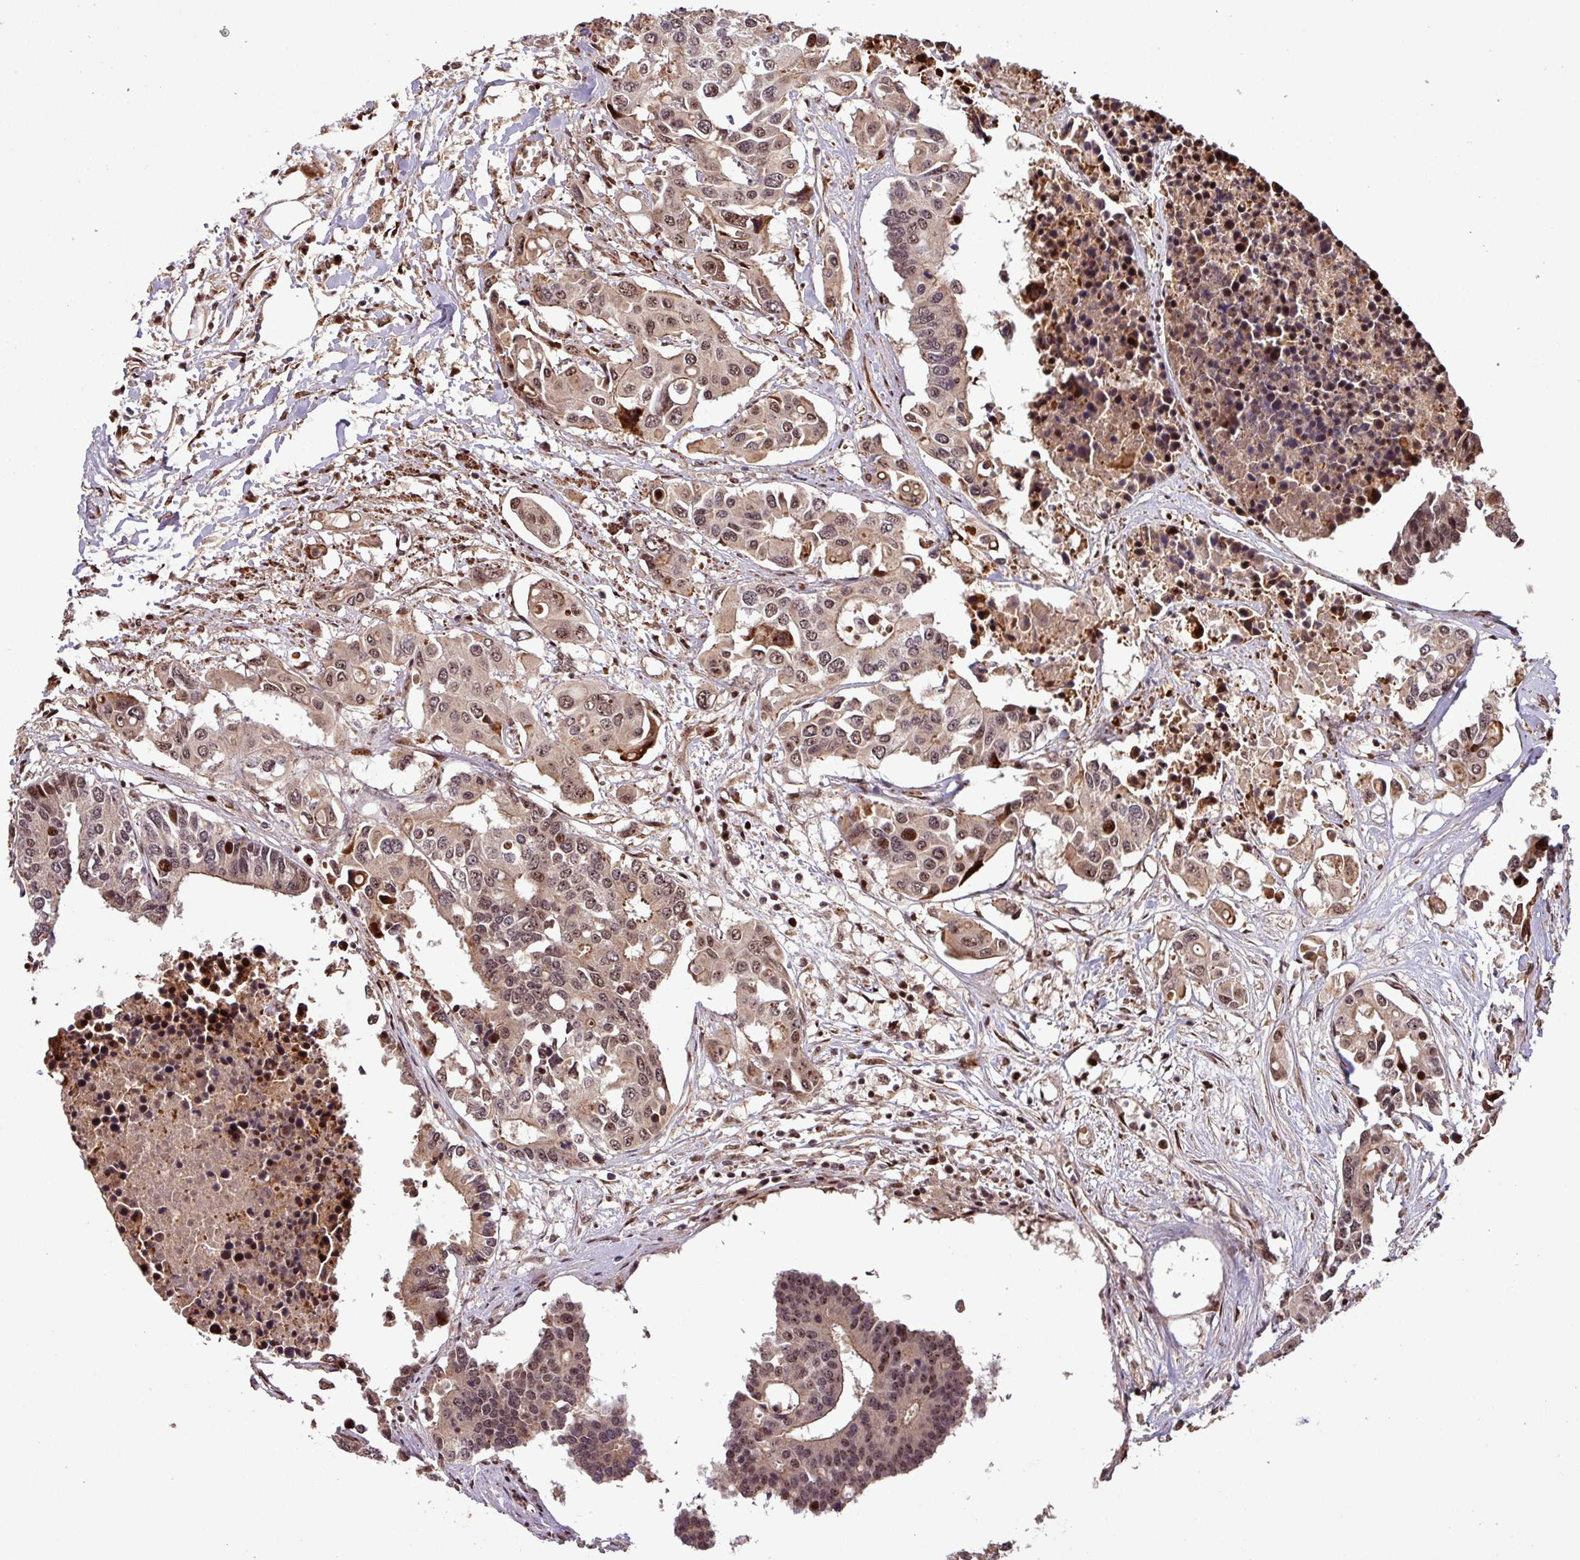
{"staining": {"intensity": "moderate", "quantity": "25%-75%", "location": "nuclear"}, "tissue": "colorectal cancer", "cell_type": "Tumor cells", "image_type": "cancer", "snomed": [{"axis": "morphology", "description": "Adenocarcinoma, NOS"}, {"axis": "topography", "description": "Colon"}], "caption": "Moderate nuclear staining for a protein is identified in about 25%-75% of tumor cells of colorectal adenocarcinoma using IHC.", "gene": "SLC22A24", "patient": {"sex": "male", "age": 77}}